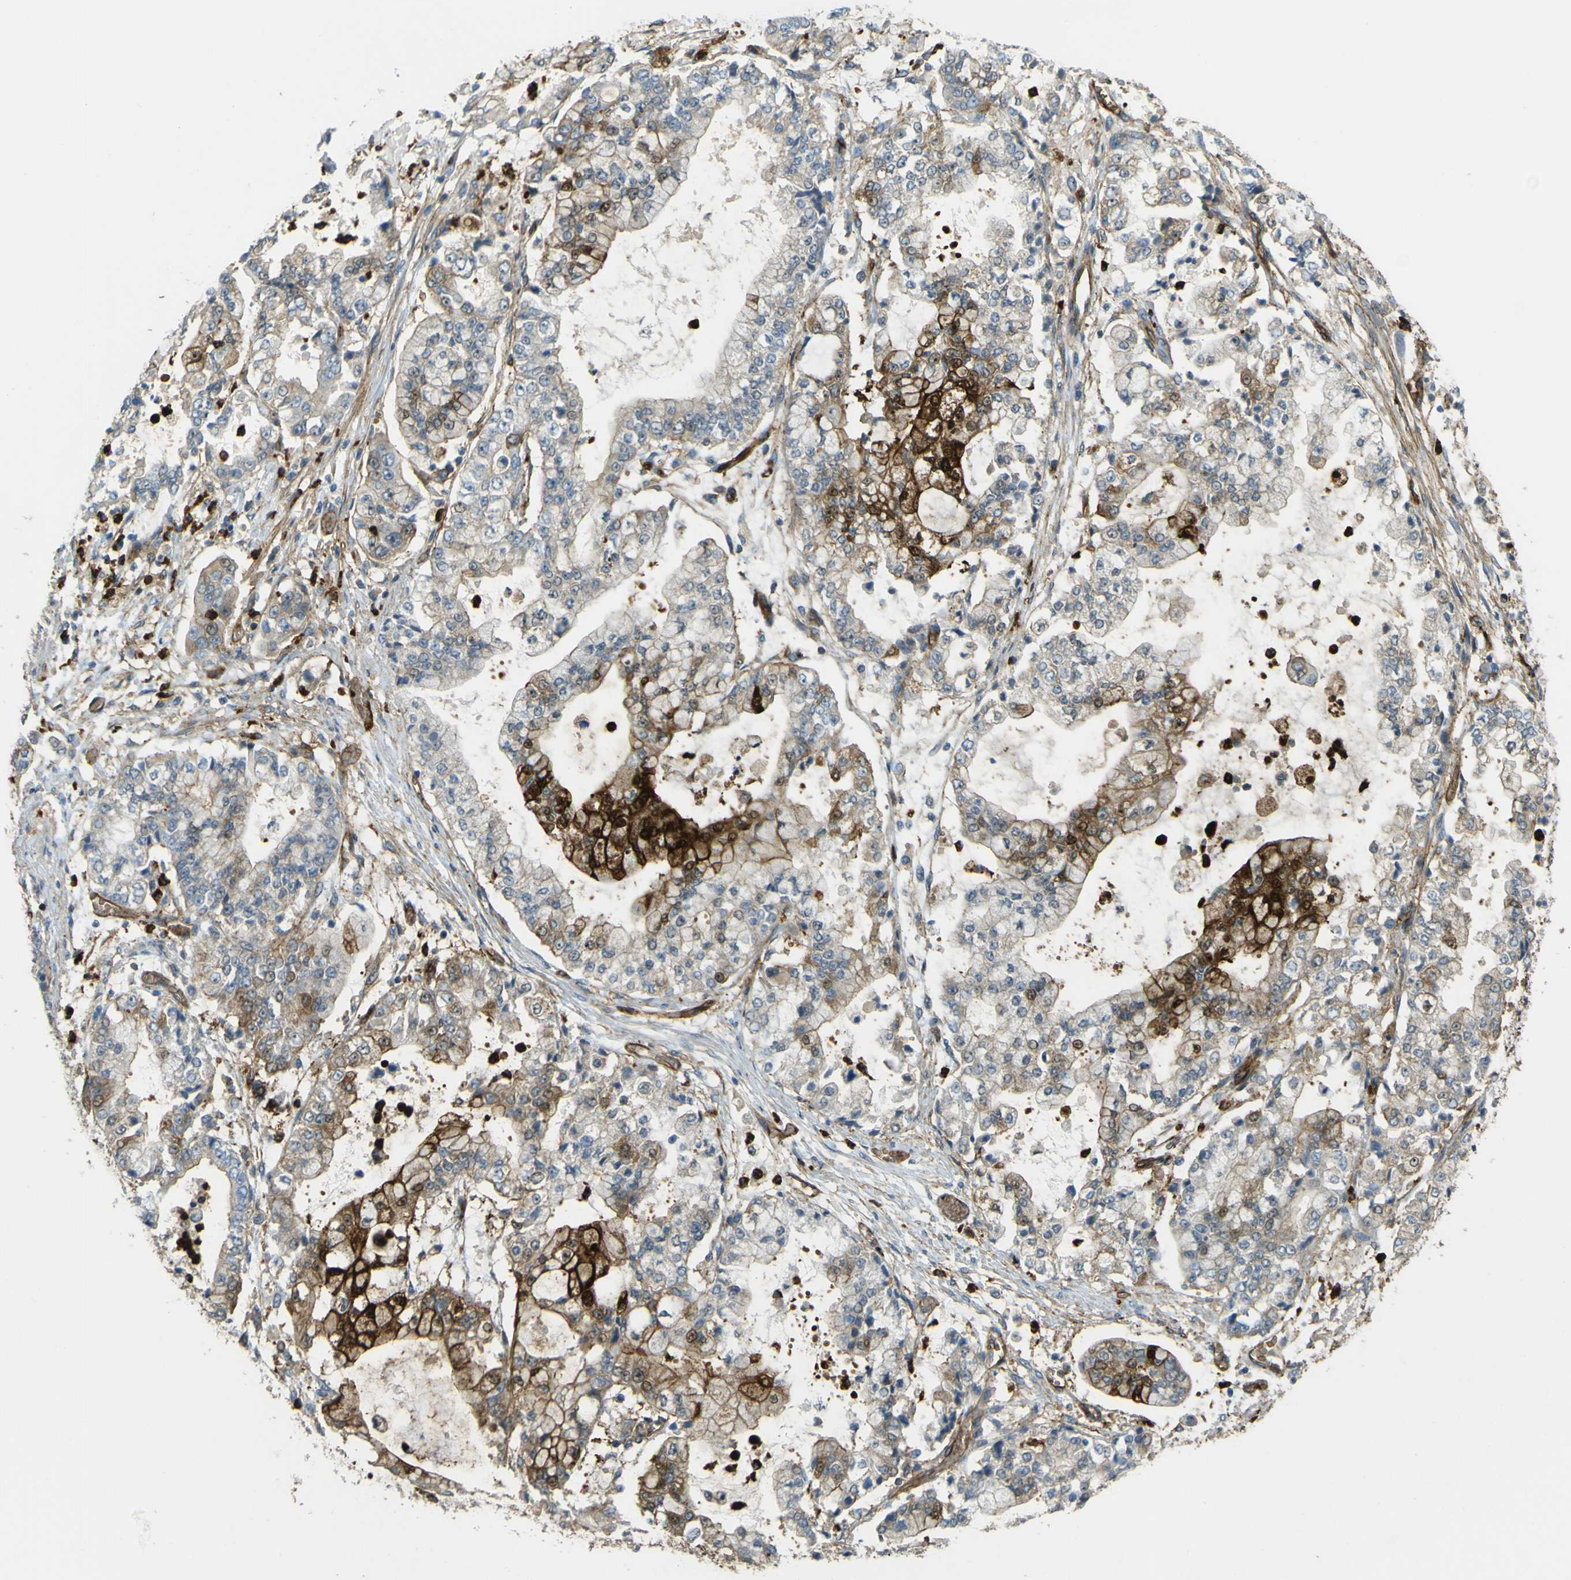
{"staining": {"intensity": "strong", "quantity": "<25%", "location": "cytoplasmic/membranous"}, "tissue": "stomach cancer", "cell_type": "Tumor cells", "image_type": "cancer", "snomed": [{"axis": "morphology", "description": "Adenocarcinoma, NOS"}, {"axis": "topography", "description": "Stomach"}], "caption": "Adenocarcinoma (stomach) stained with immunohistochemistry (IHC) exhibits strong cytoplasmic/membranous expression in about <25% of tumor cells.", "gene": "PLXDC1", "patient": {"sex": "male", "age": 76}}